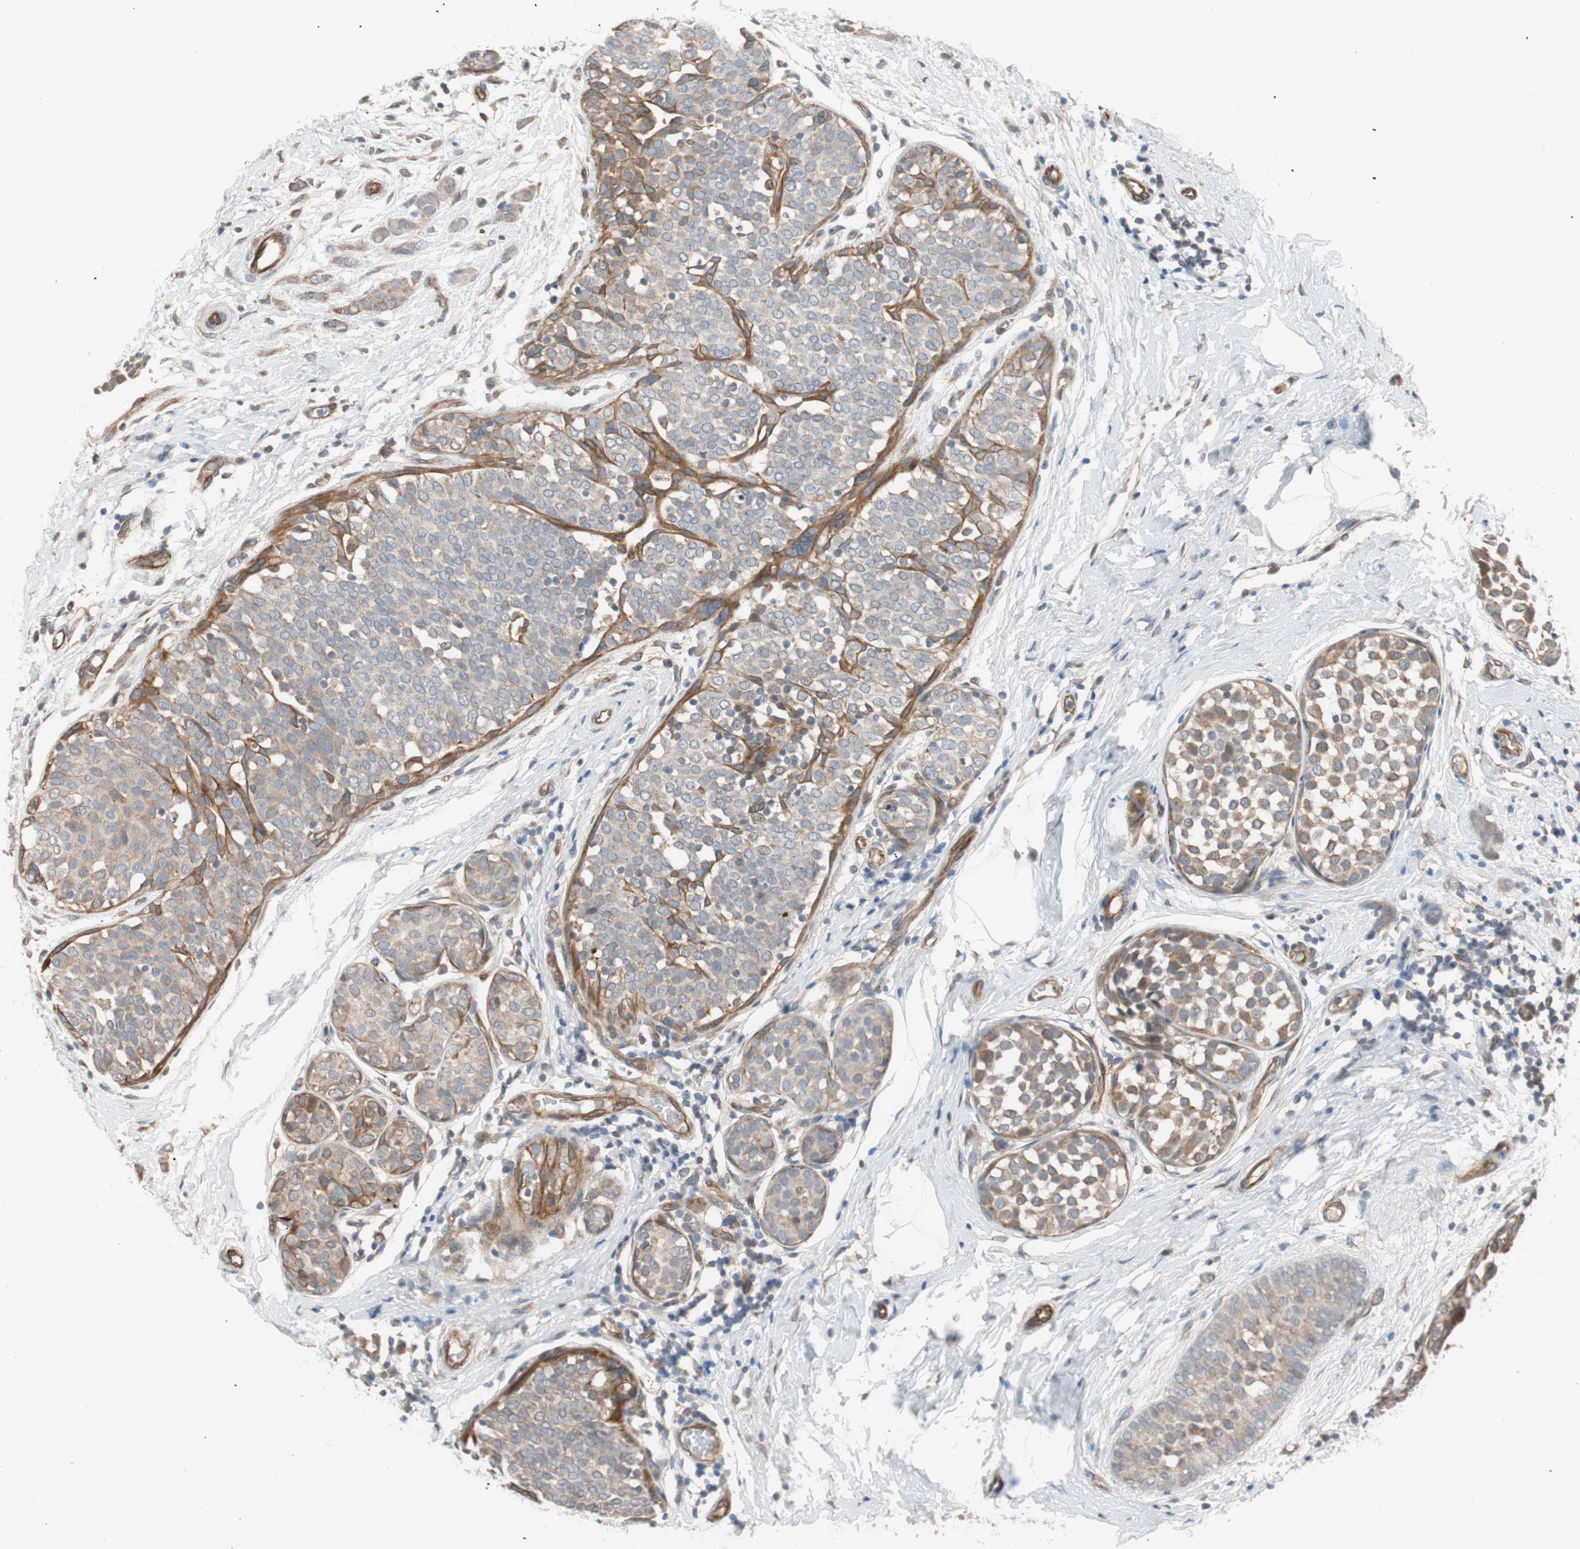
{"staining": {"intensity": "moderate", "quantity": ">75%", "location": "cytoplasmic/membranous"}, "tissue": "breast cancer", "cell_type": "Tumor cells", "image_type": "cancer", "snomed": [{"axis": "morphology", "description": "Lobular carcinoma, in situ"}, {"axis": "morphology", "description": "Lobular carcinoma"}, {"axis": "topography", "description": "Breast"}], "caption": "IHC (DAB) staining of breast cancer (lobular carcinoma) exhibits moderate cytoplasmic/membranous protein positivity in about >75% of tumor cells.", "gene": "SMG1", "patient": {"sex": "female", "age": 41}}